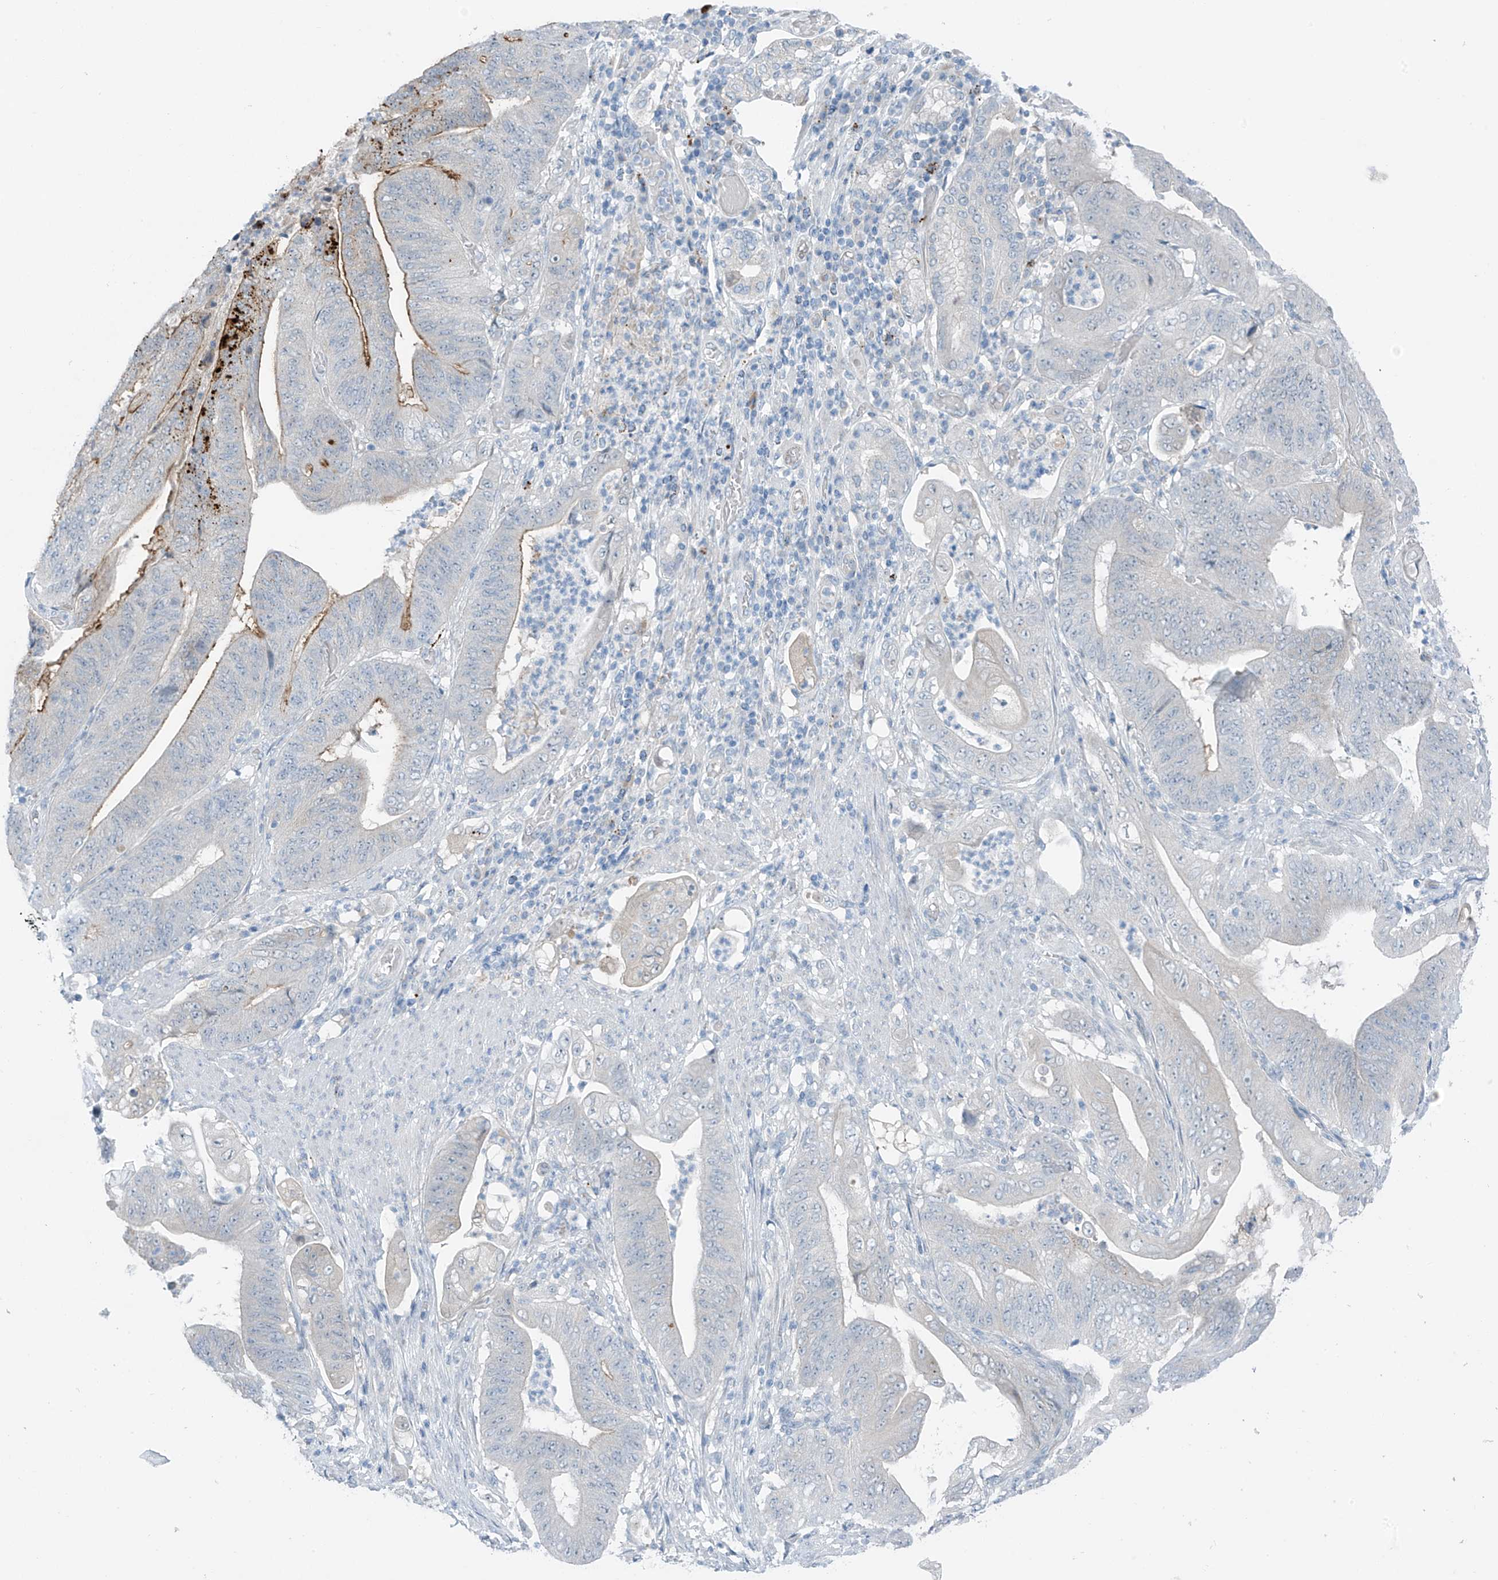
{"staining": {"intensity": "moderate", "quantity": "<25%", "location": "cytoplasmic/membranous"}, "tissue": "stomach cancer", "cell_type": "Tumor cells", "image_type": "cancer", "snomed": [{"axis": "morphology", "description": "Adenocarcinoma, NOS"}, {"axis": "topography", "description": "Stomach"}], "caption": "Moderate cytoplasmic/membranous positivity is present in about <25% of tumor cells in stomach adenocarcinoma. Immunohistochemistry (ihc) stains the protein in brown and the nuclei are stained blue.", "gene": "ZNF793", "patient": {"sex": "female", "age": 73}}